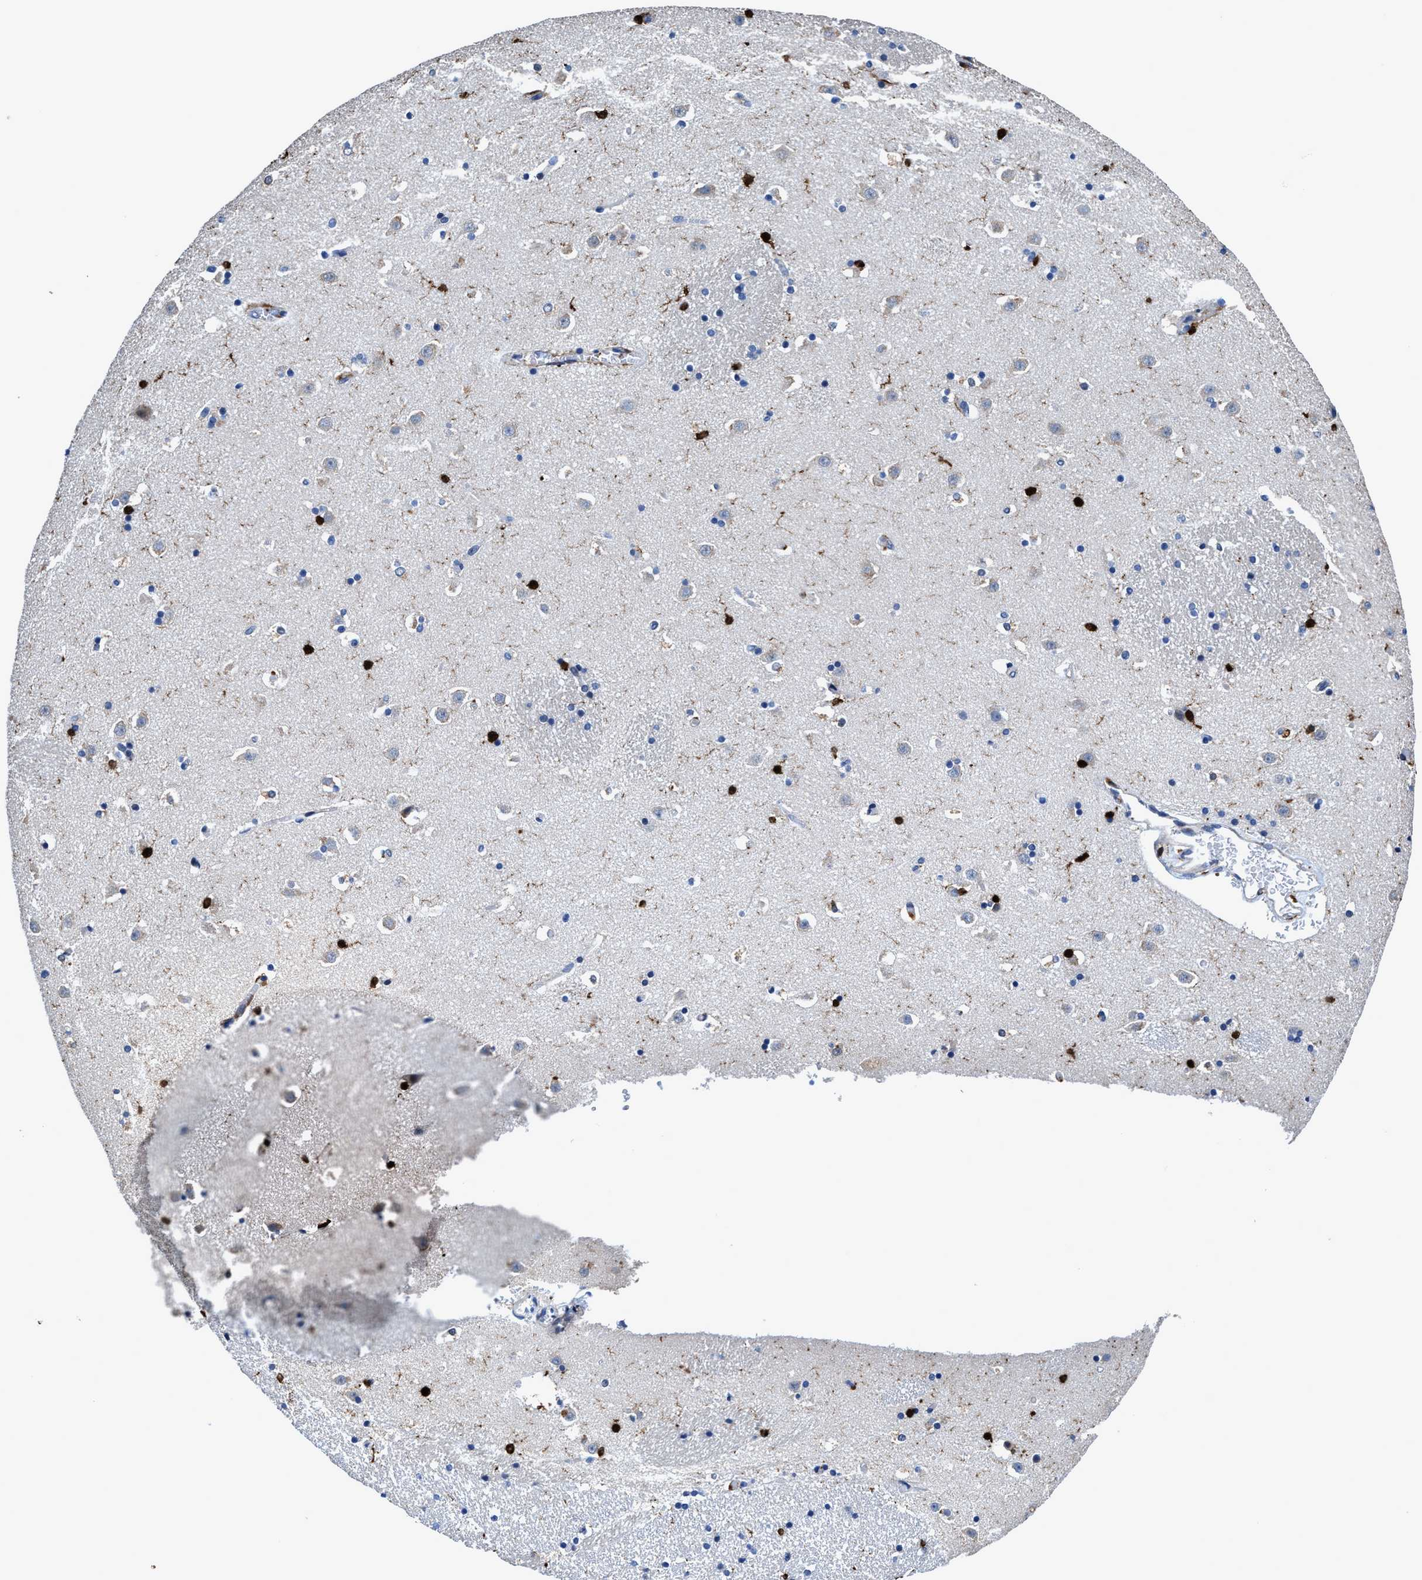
{"staining": {"intensity": "strong", "quantity": "<25%", "location": "nuclear"}, "tissue": "caudate", "cell_type": "Glial cells", "image_type": "normal", "snomed": [{"axis": "morphology", "description": "Normal tissue, NOS"}, {"axis": "topography", "description": "Lateral ventricle wall"}], "caption": "Strong nuclear positivity for a protein is present in about <25% of glial cells of benign caudate using immunohistochemistry.", "gene": "RGS10", "patient": {"sex": "male", "age": 45}}